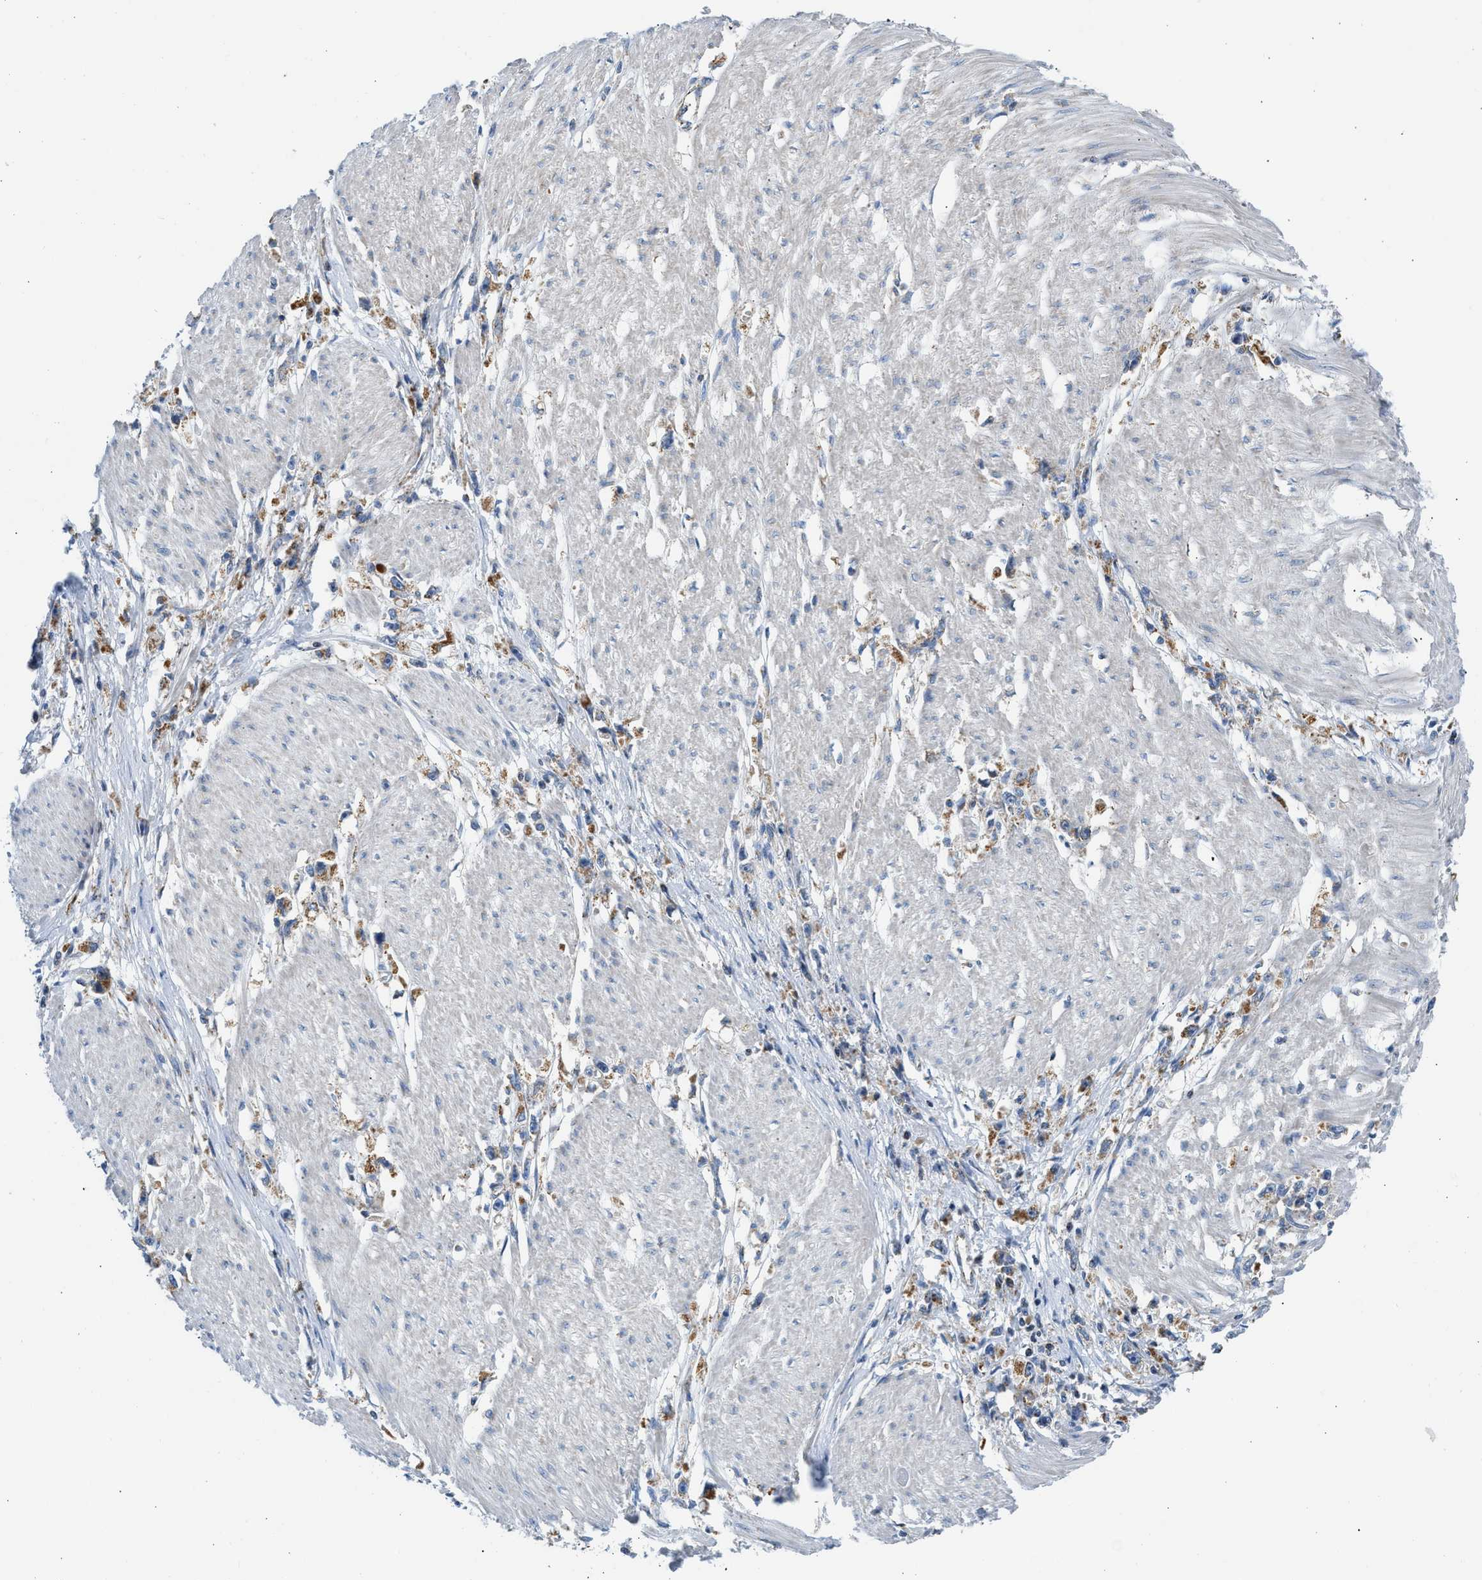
{"staining": {"intensity": "moderate", "quantity": "25%-75%", "location": "cytoplasmic/membranous"}, "tissue": "stomach cancer", "cell_type": "Tumor cells", "image_type": "cancer", "snomed": [{"axis": "morphology", "description": "Adenocarcinoma, NOS"}, {"axis": "topography", "description": "Stomach"}], "caption": "Stomach cancer (adenocarcinoma) tissue displays moderate cytoplasmic/membranous expression in approximately 25%-75% of tumor cells, visualized by immunohistochemistry. The staining was performed using DAB, with brown indicating positive protein expression. Nuclei are stained blue with hematoxylin.", "gene": "CAMKK2", "patient": {"sex": "female", "age": 59}}